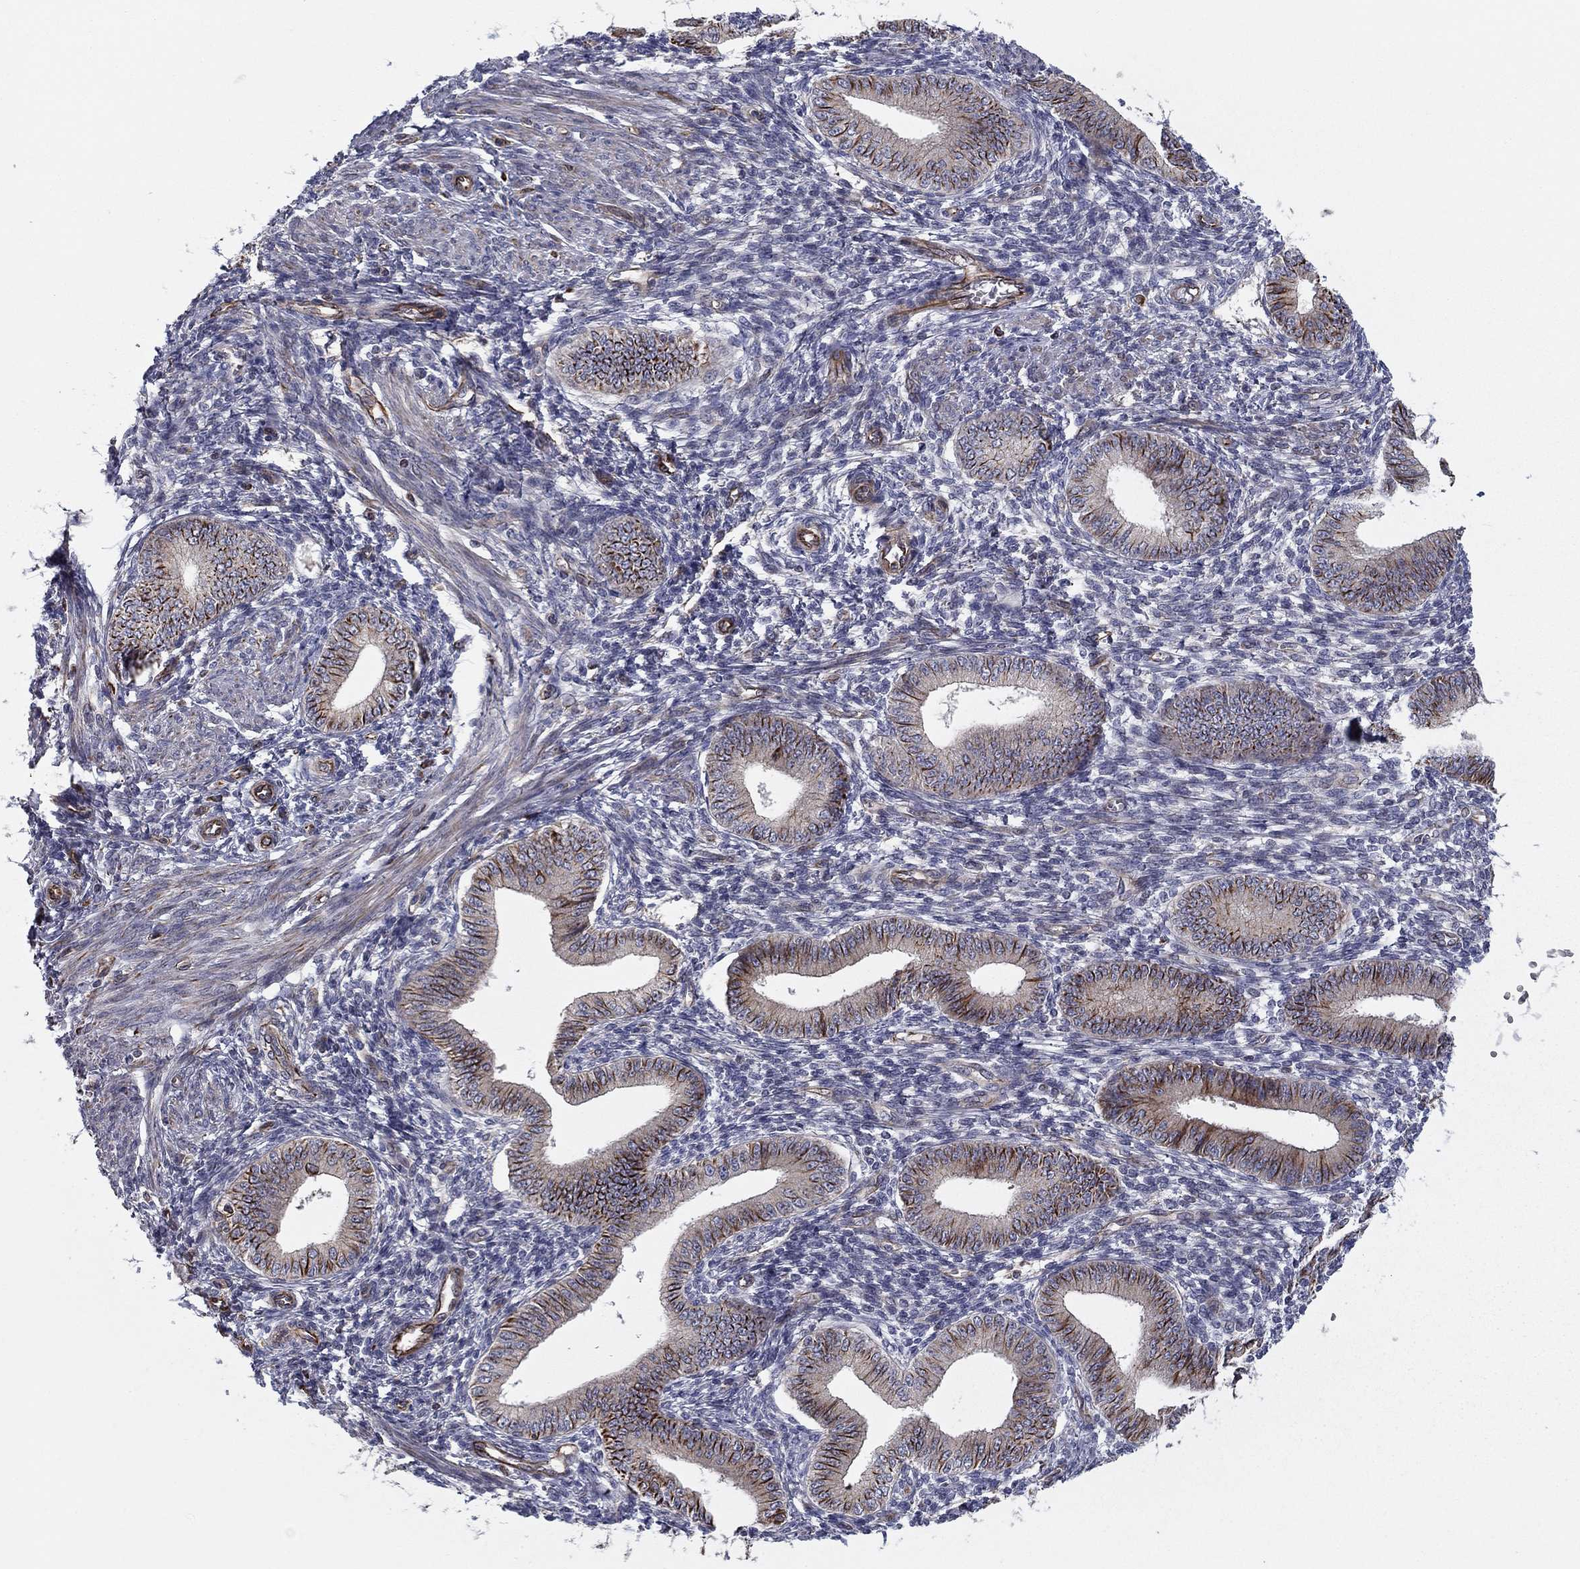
{"staining": {"intensity": "moderate", "quantity": "<25%", "location": "cytoplasmic/membranous"}, "tissue": "endometrium", "cell_type": "Cells in endometrial stroma", "image_type": "normal", "snomed": [{"axis": "morphology", "description": "Normal tissue, NOS"}, {"axis": "topography", "description": "Endometrium"}], "caption": "The immunohistochemical stain labels moderate cytoplasmic/membranous expression in cells in endometrial stroma of benign endometrium.", "gene": "CLSTN1", "patient": {"sex": "female", "age": 42}}